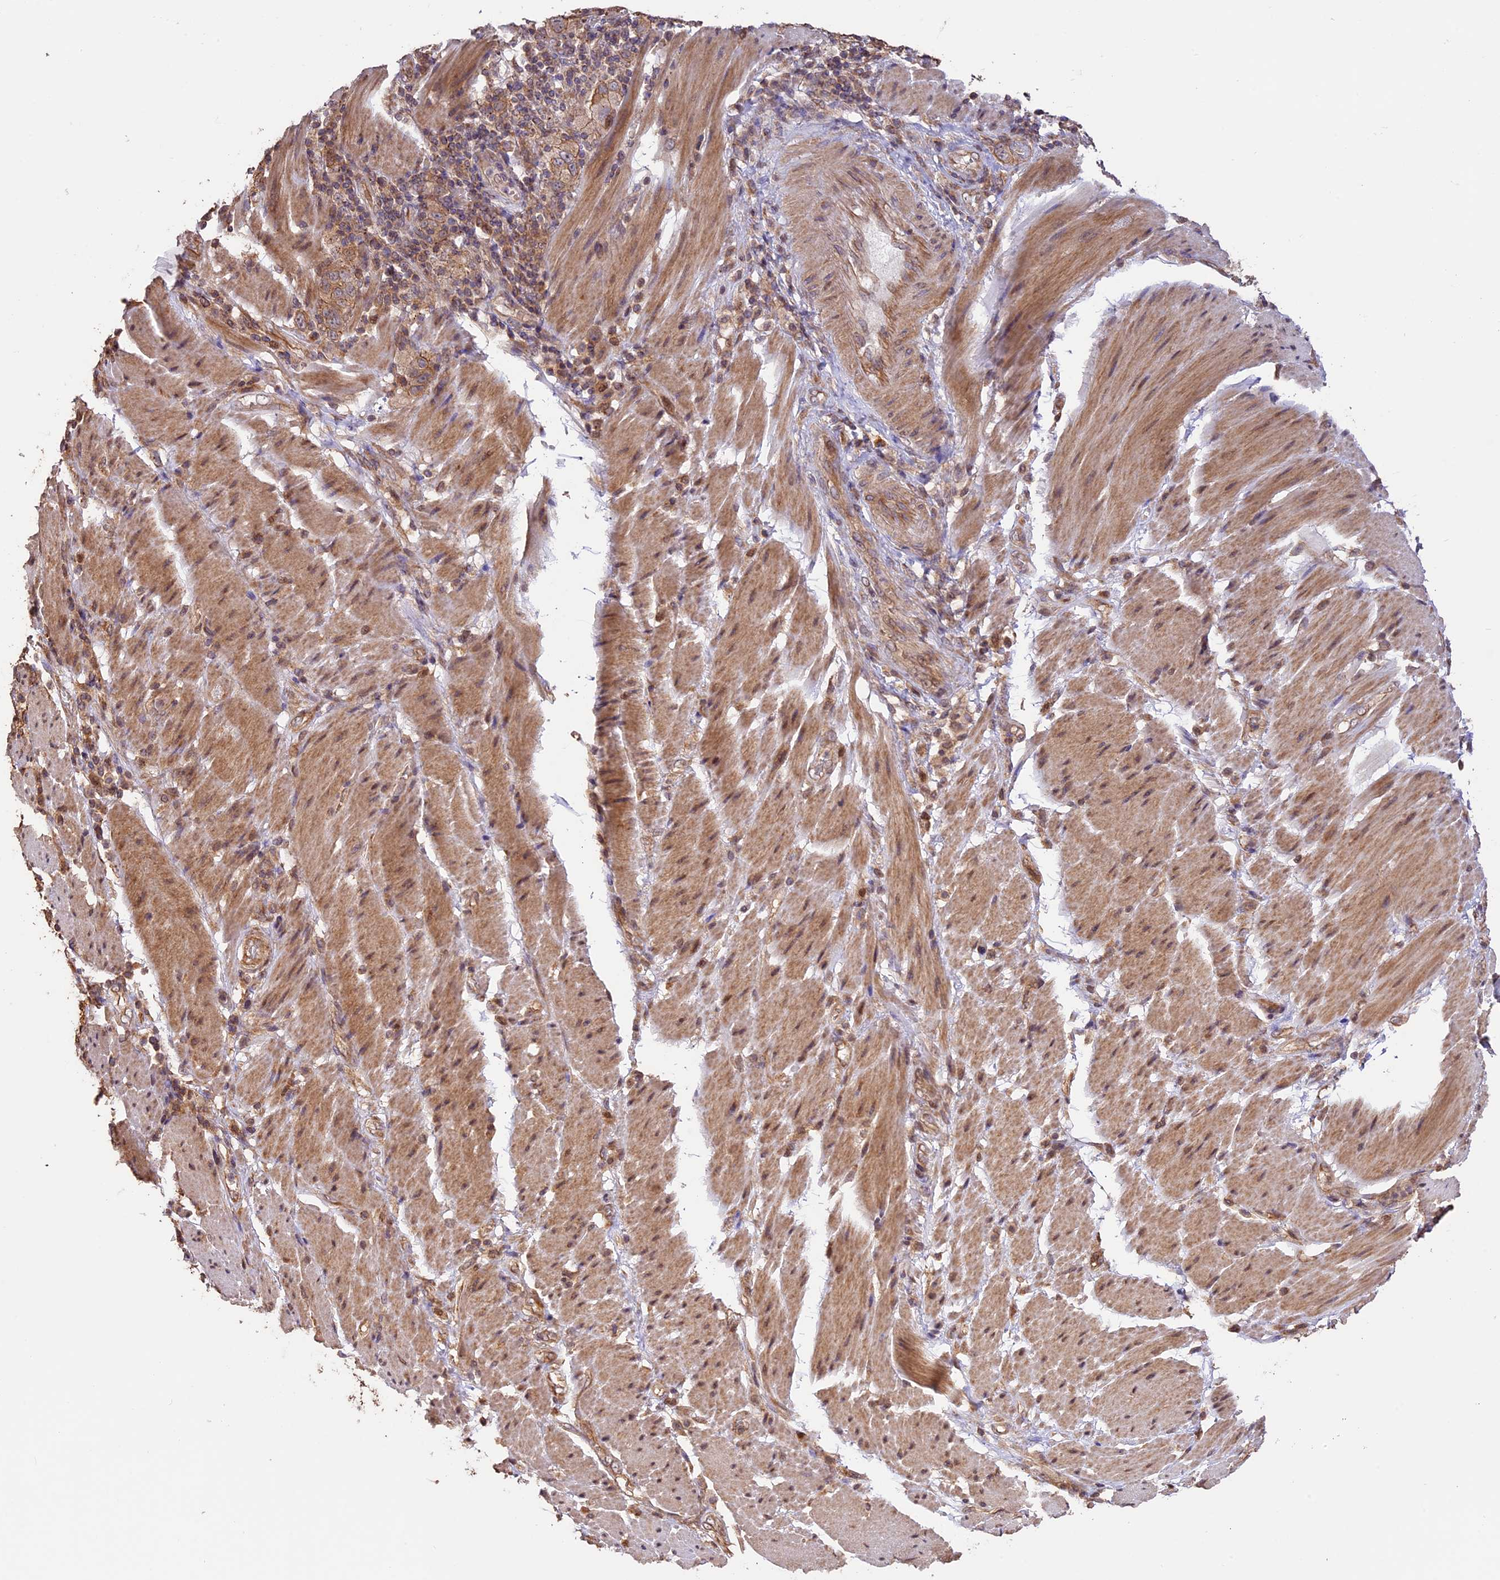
{"staining": {"intensity": "moderate", "quantity": ">75%", "location": "cytoplasmic/membranous"}, "tissue": "stomach cancer", "cell_type": "Tumor cells", "image_type": "cancer", "snomed": [{"axis": "morphology", "description": "Adenocarcinoma, NOS"}, {"axis": "topography", "description": "Stomach"}], "caption": "IHC (DAB (3,3'-diaminobenzidine)) staining of stomach cancer exhibits moderate cytoplasmic/membranous protein positivity in approximately >75% of tumor cells.", "gene": "BCAS4", "patient": {"sex": "male", "age": 48}}